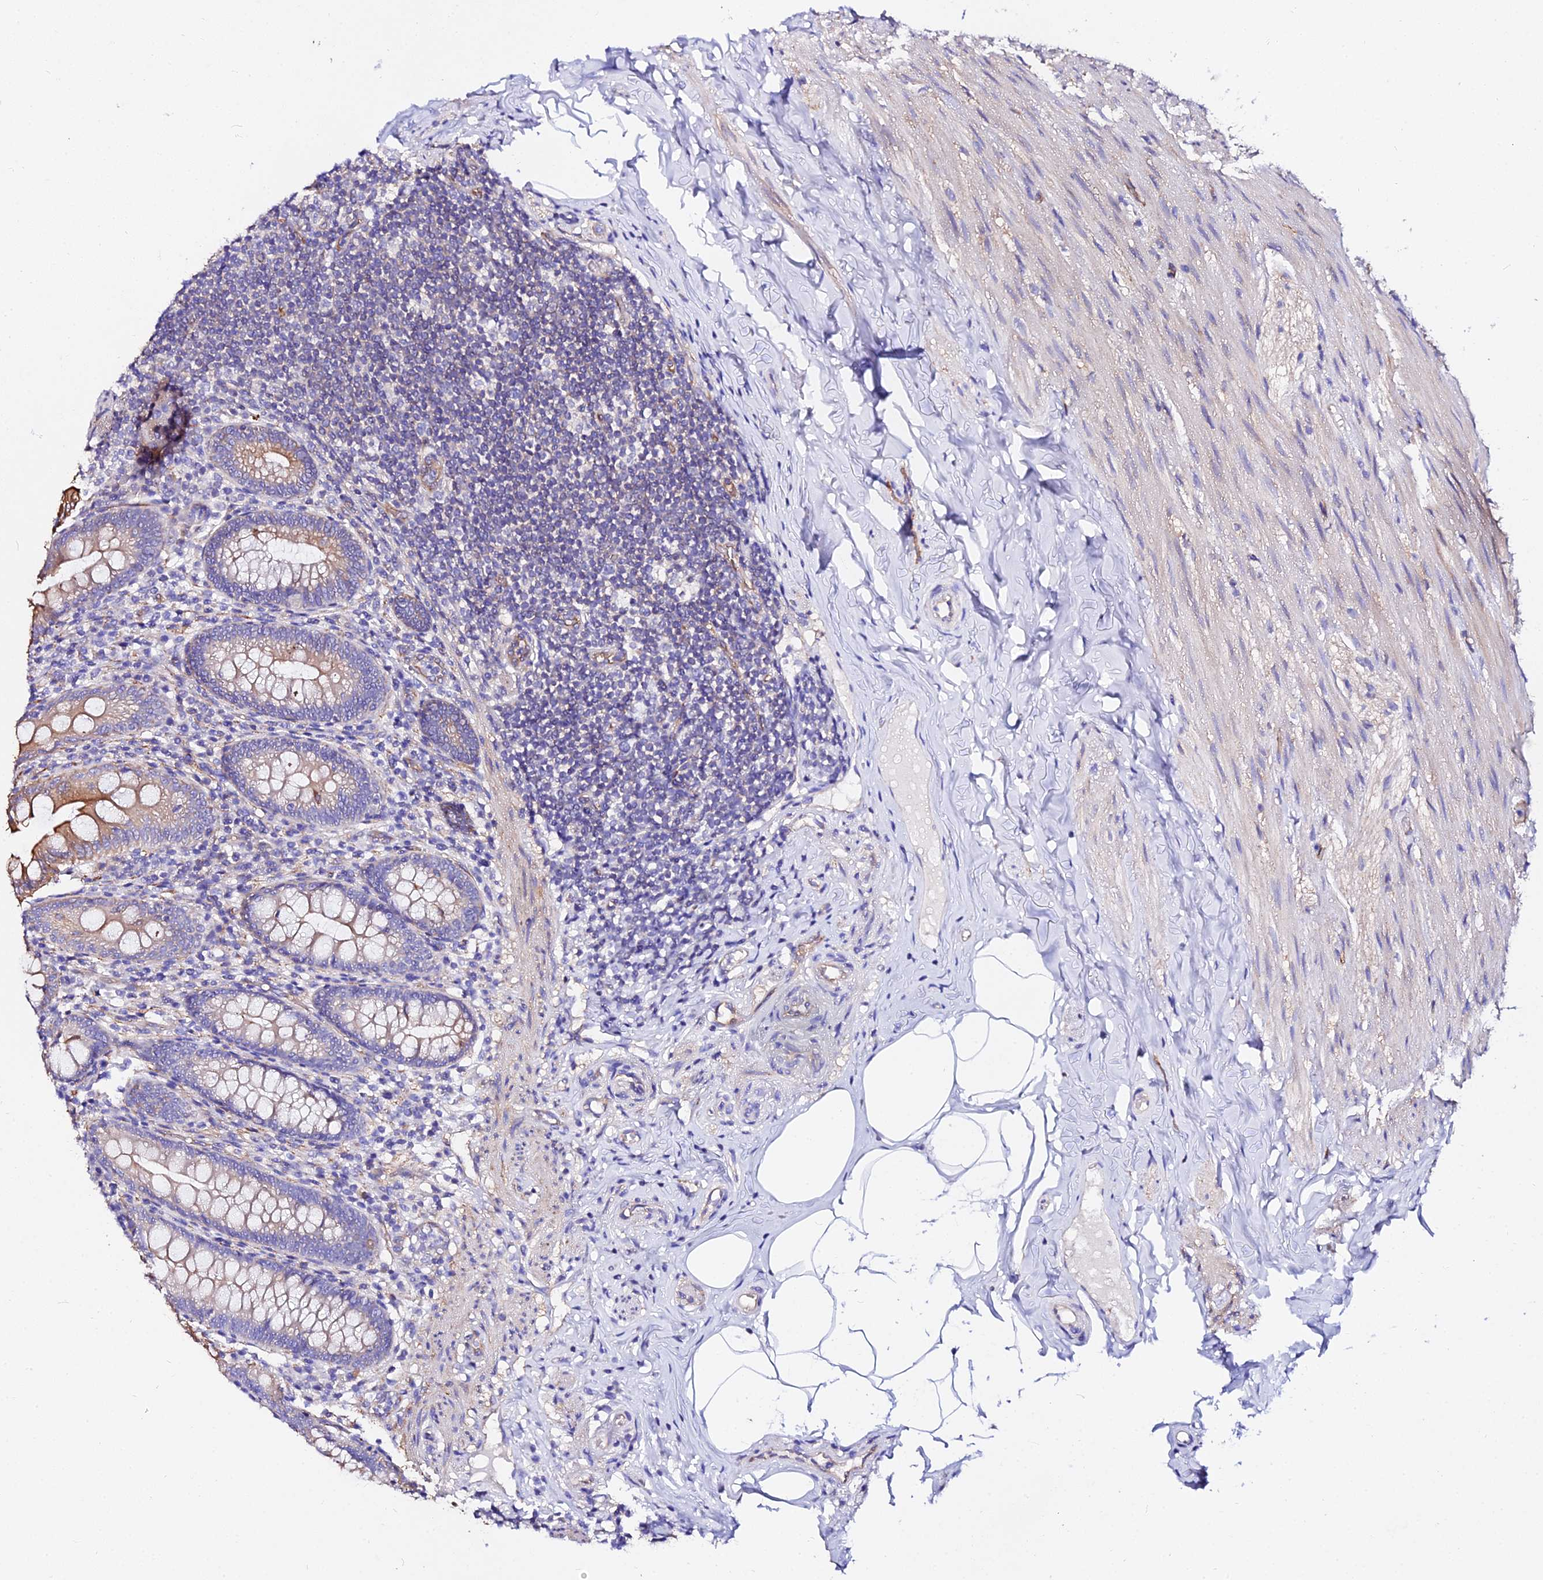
{"staining": {"intensity": "moderate", "quantity": "25%-75%", "location": "cytoplasmic/membranous"}, "tissue": "appendix", "cell_type": "Glandular cells", "image_type": "normal", "snomed": [{"axis": "morphology", "description": "Normal tissue, NOS"}, {"axis": "topography", "description": "Appendix"}], "caption": "This photomicrograph displays IHC staining of unremarkable appendix, with medium moderate cytoplasmic/membranous staining in about 25%-75% of glandular cells.", "gene": "DAW1", "patient": {"sex": "male", "age": 55}}